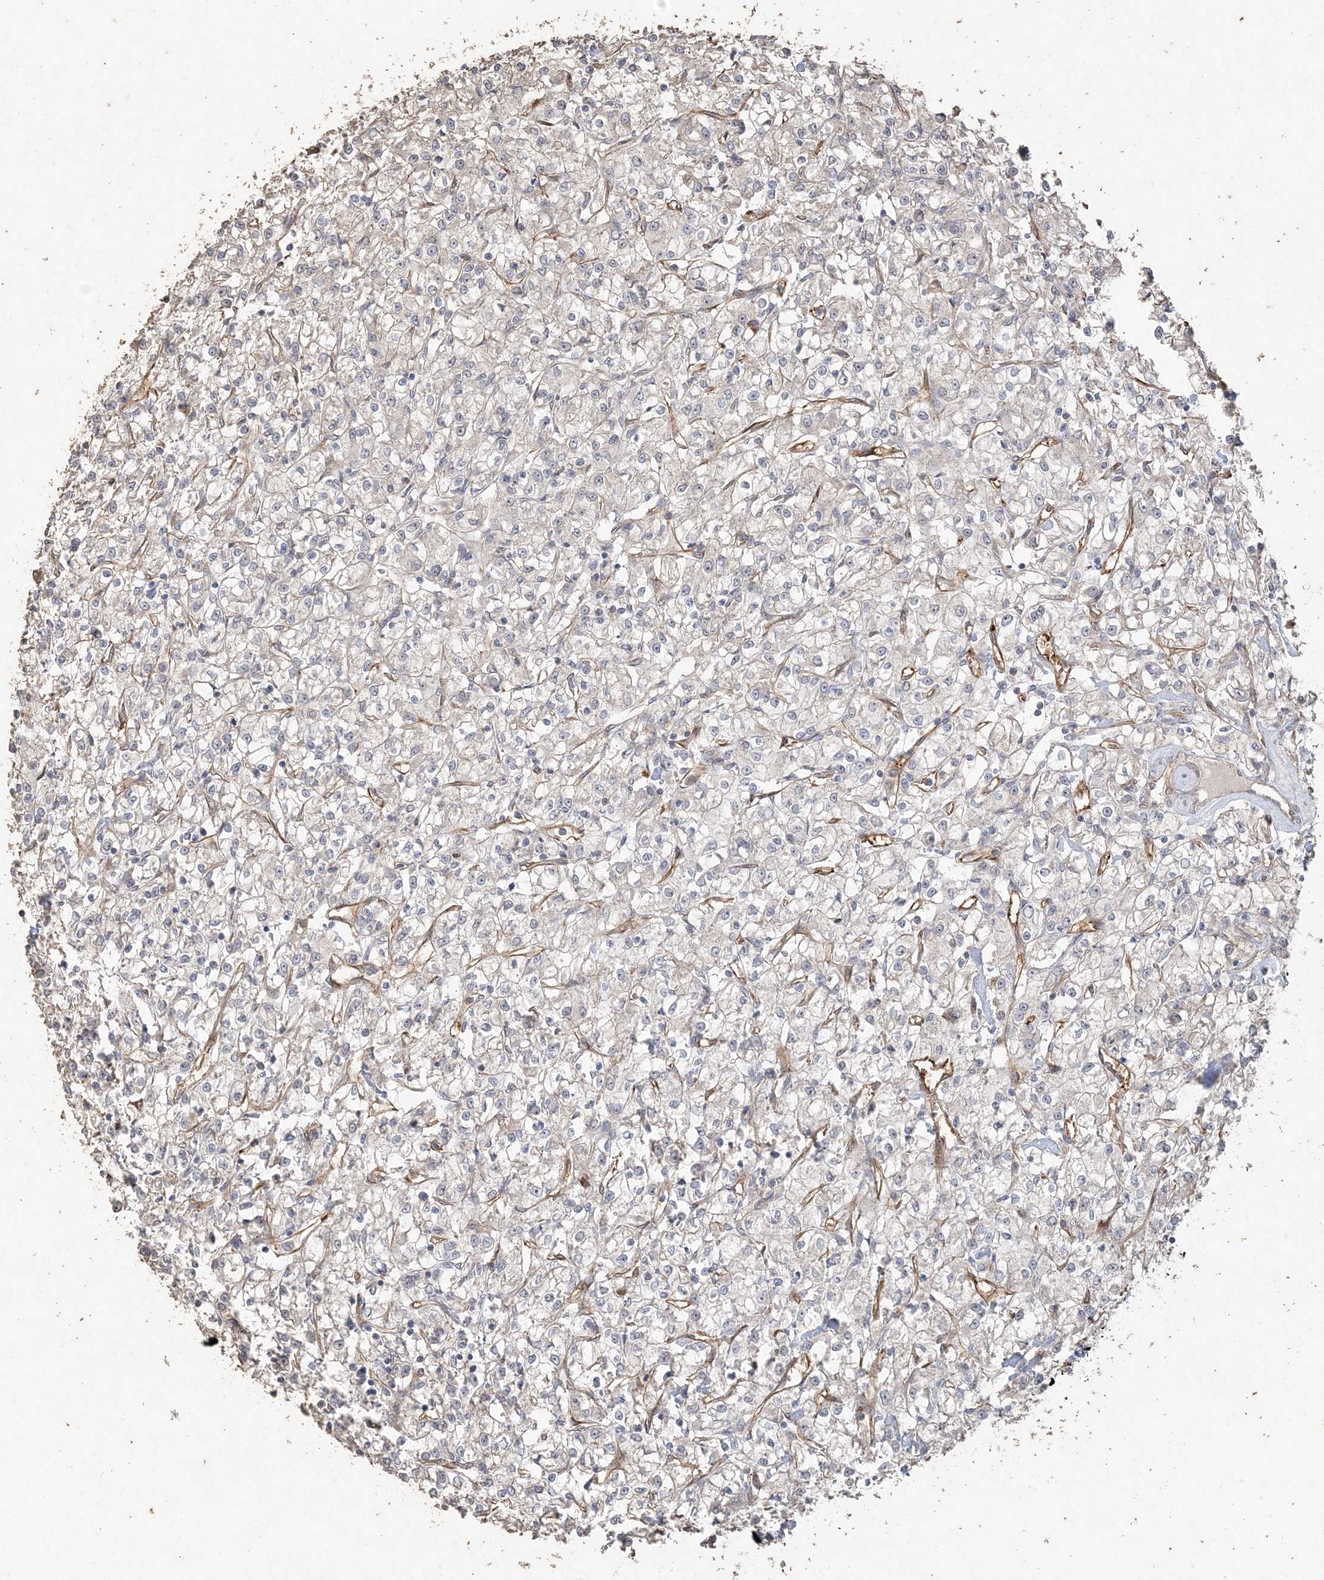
{"staining": {"intensity": "negative", "quantity": "none", "location": "none"}, "tissue": "renal cancer", "cell_type": "Tumor cells", "image_type": "cancer", "snomed": [{"axis": "morphology", "description": "Adenocarcinoma, NOS"}, {"axis": "topography", "description": "Kidney"}], "caption": "An immunohistochemistry (IHC) histopathology image of adenocarcinoma (renal) is shown. There is no staining in tumor cells of adenocarcinoma (renal). (DAB (3,3'-diaminobenzidine) IHC visualized using brightfield microscopy, high magnification).", "gene": "RNF145", "patient": {"sex": "female", "age": 59}}